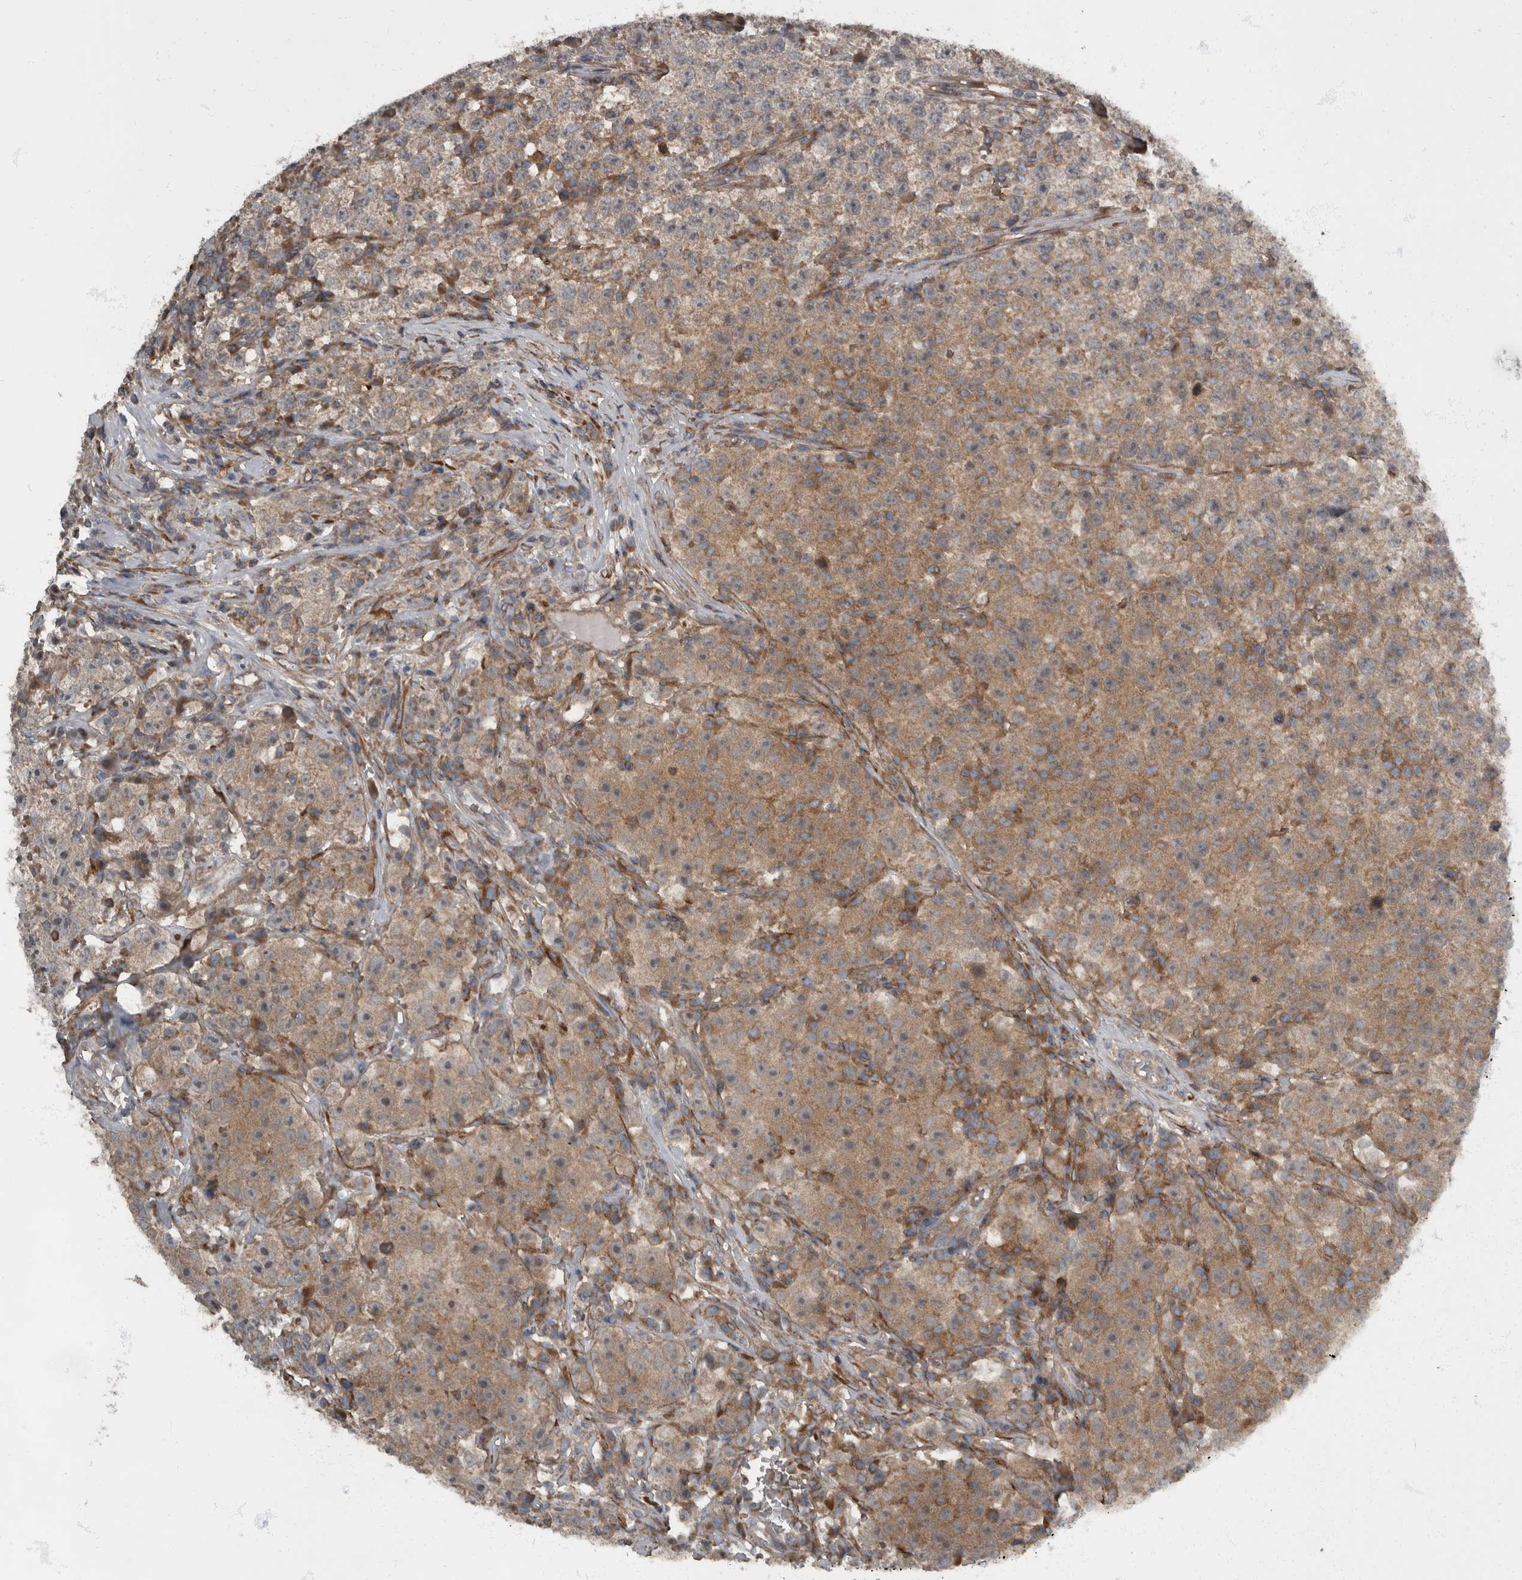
{"staining": {"intensity": "weak", "quantity": ">75%", "location": "cytoplasmic/membranous"}, "tissue": "testis cancer", "cell_type": "Tumor cells", "image_type": "cancer", "snomed": [{"axis": "morphology", "description": "Seminoma, NOS"}, {"axis": "topography", "description": "Testis"}], "caption": "Seminoma (testis) was stained to show a protein in brown. There is low levels of weak cytoplasmic/membranous expression in about >75% of tumor cells. The staining was performed using DAB to visualize the protein expression in brown, while the nuclei were stained in blue with hematoxylin (Magnification: 20x).", "gene": "RABGGTB", "patient": {"sex": "male", "age": 22}}